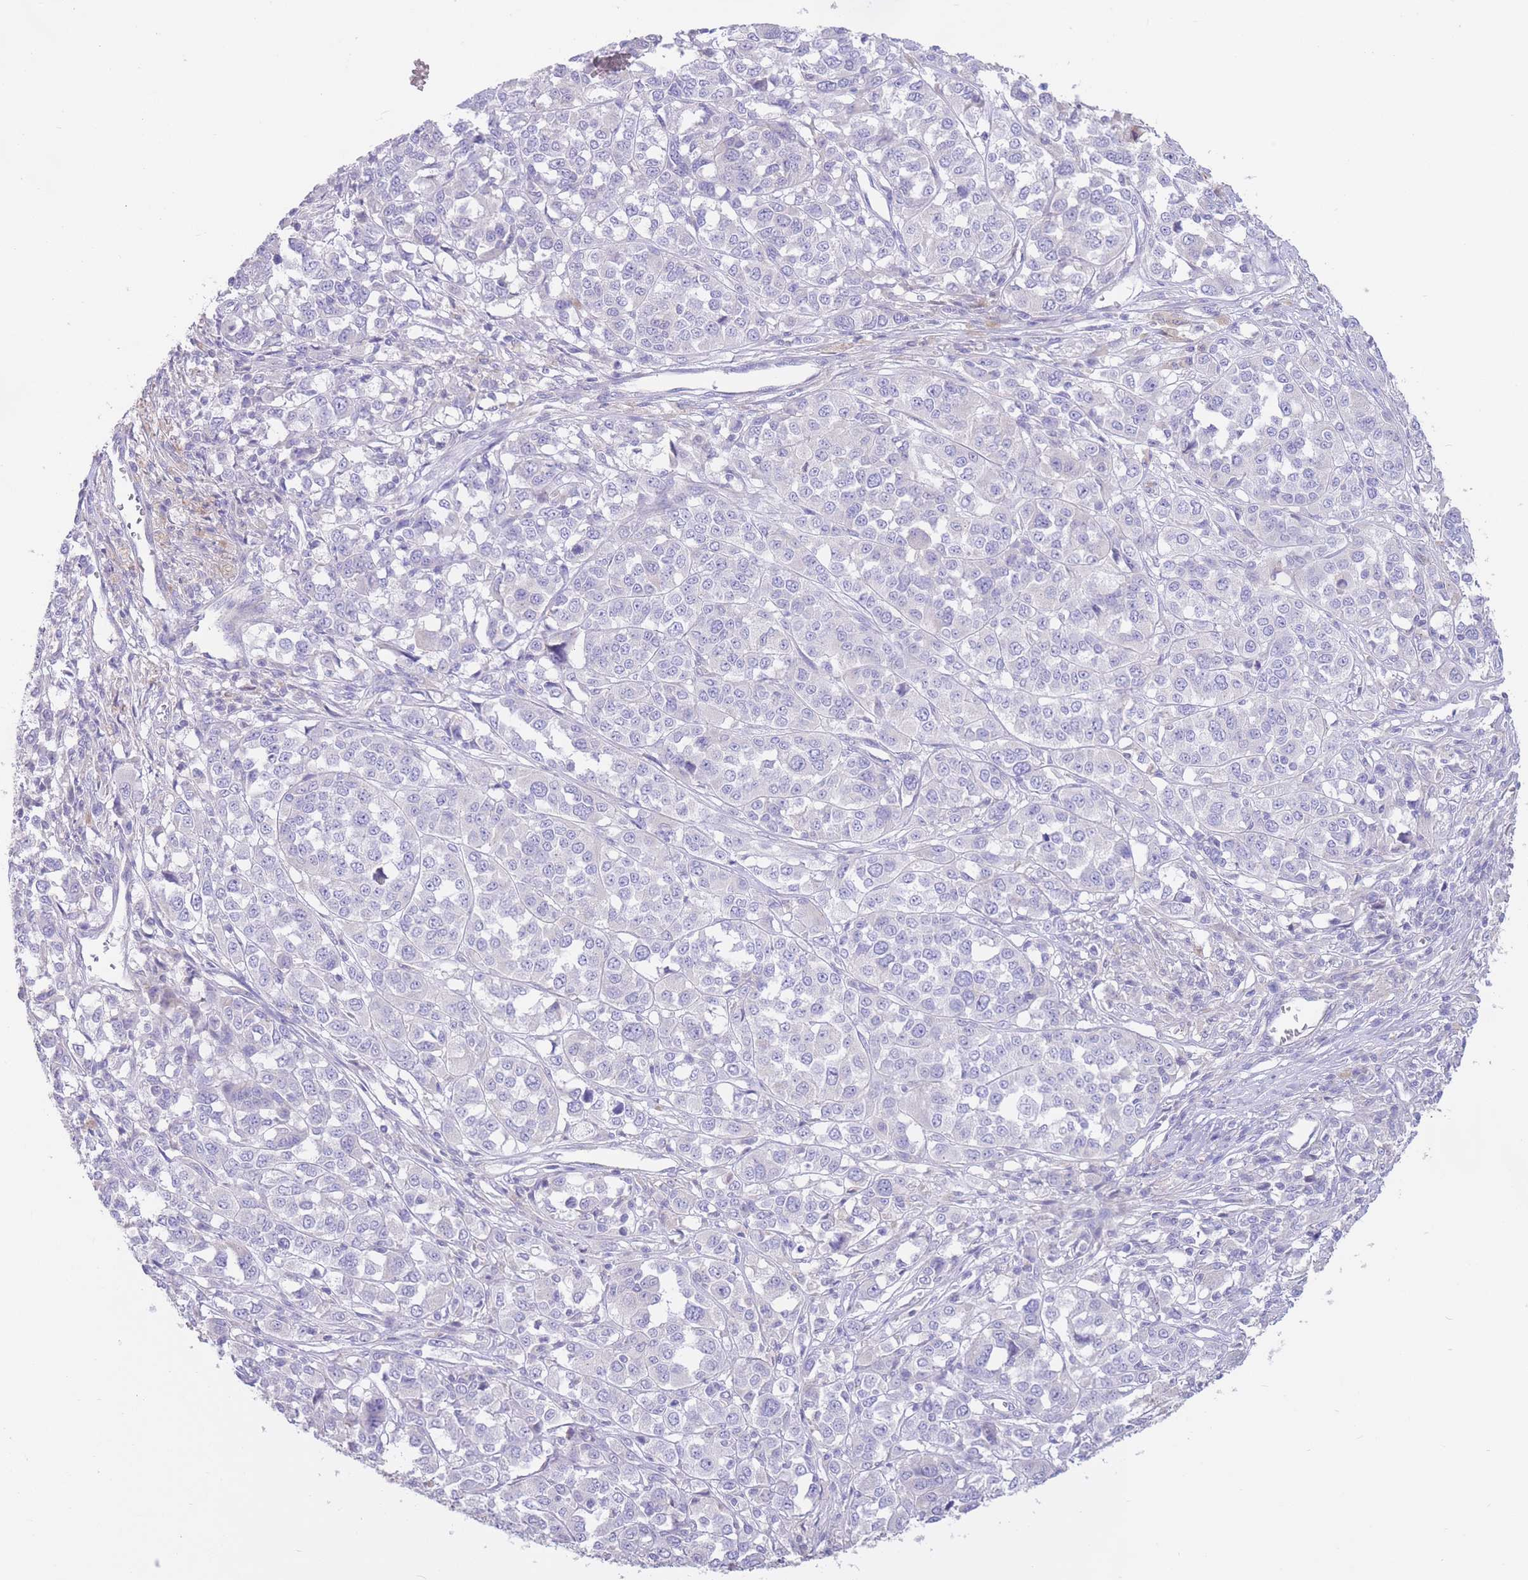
{"staining": {"intensity": "negative", "quantity": "none", "location": "none"}, "tissue": "melanoma", "cell_type": "Tumor cells", "image_type": "cancer", "snomed": [{"axis": "morphology", "description": "Malignant melanoma, Metastatic site"}, {"axis": "topography", "description": "Lymph node"}], "caption": "This is a image of immunohistochemistry (IHC) staining of melanoma, which shows no expression in tumor cells.", "gene": "ALS2CL", "patient": {"sex": "male", "age": 44}}